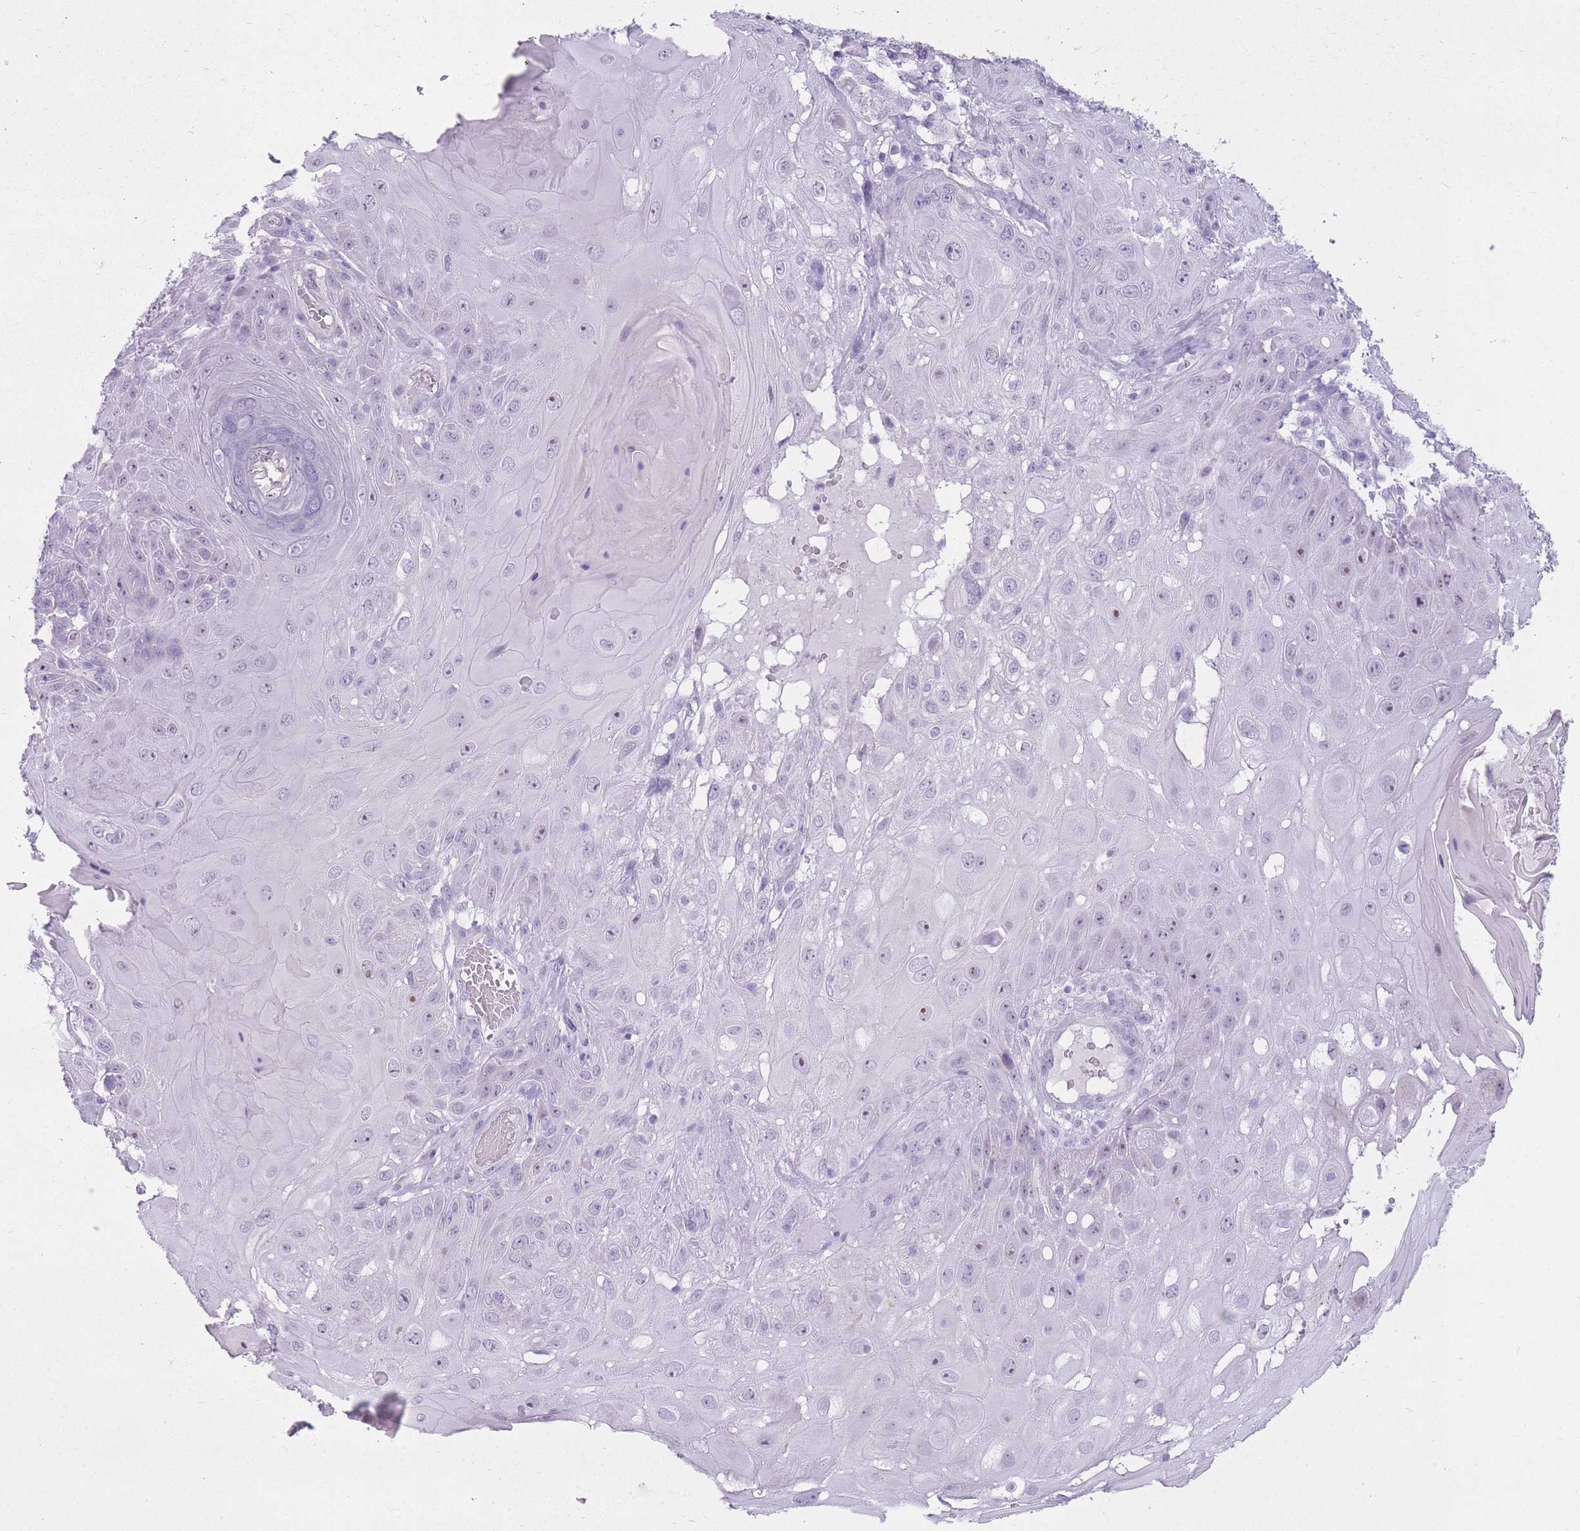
{"staining": {"intensity": "negative", "quantity": "none", "location": "none"}, "tissue": "skin cancer", "cell_type": "Tumor cells", "image_type": "cancer", "snomed": [{"axis": "morphology", "description": "Normal tissue, NOS"}, {"axis": "morphology", "description": "Squamous cell carcinoma, NOS"}, {"axis": "topography", "description": "Skin"}, {"axis": "topography", "description": "Cartilage tissue"}], "caption": "This image is of squamous cell carcinoma (skin) stained with immunohistochemistry to label a protein in brown with the nuclei are counter-stained blue. There is no staining in tumor cells. (Brightfield microscopy of DAB immunohistochemistry (IHC) at high magnification).", "gene": "GOLGA6D", "patient": {"sex": "female", "age": 79}}